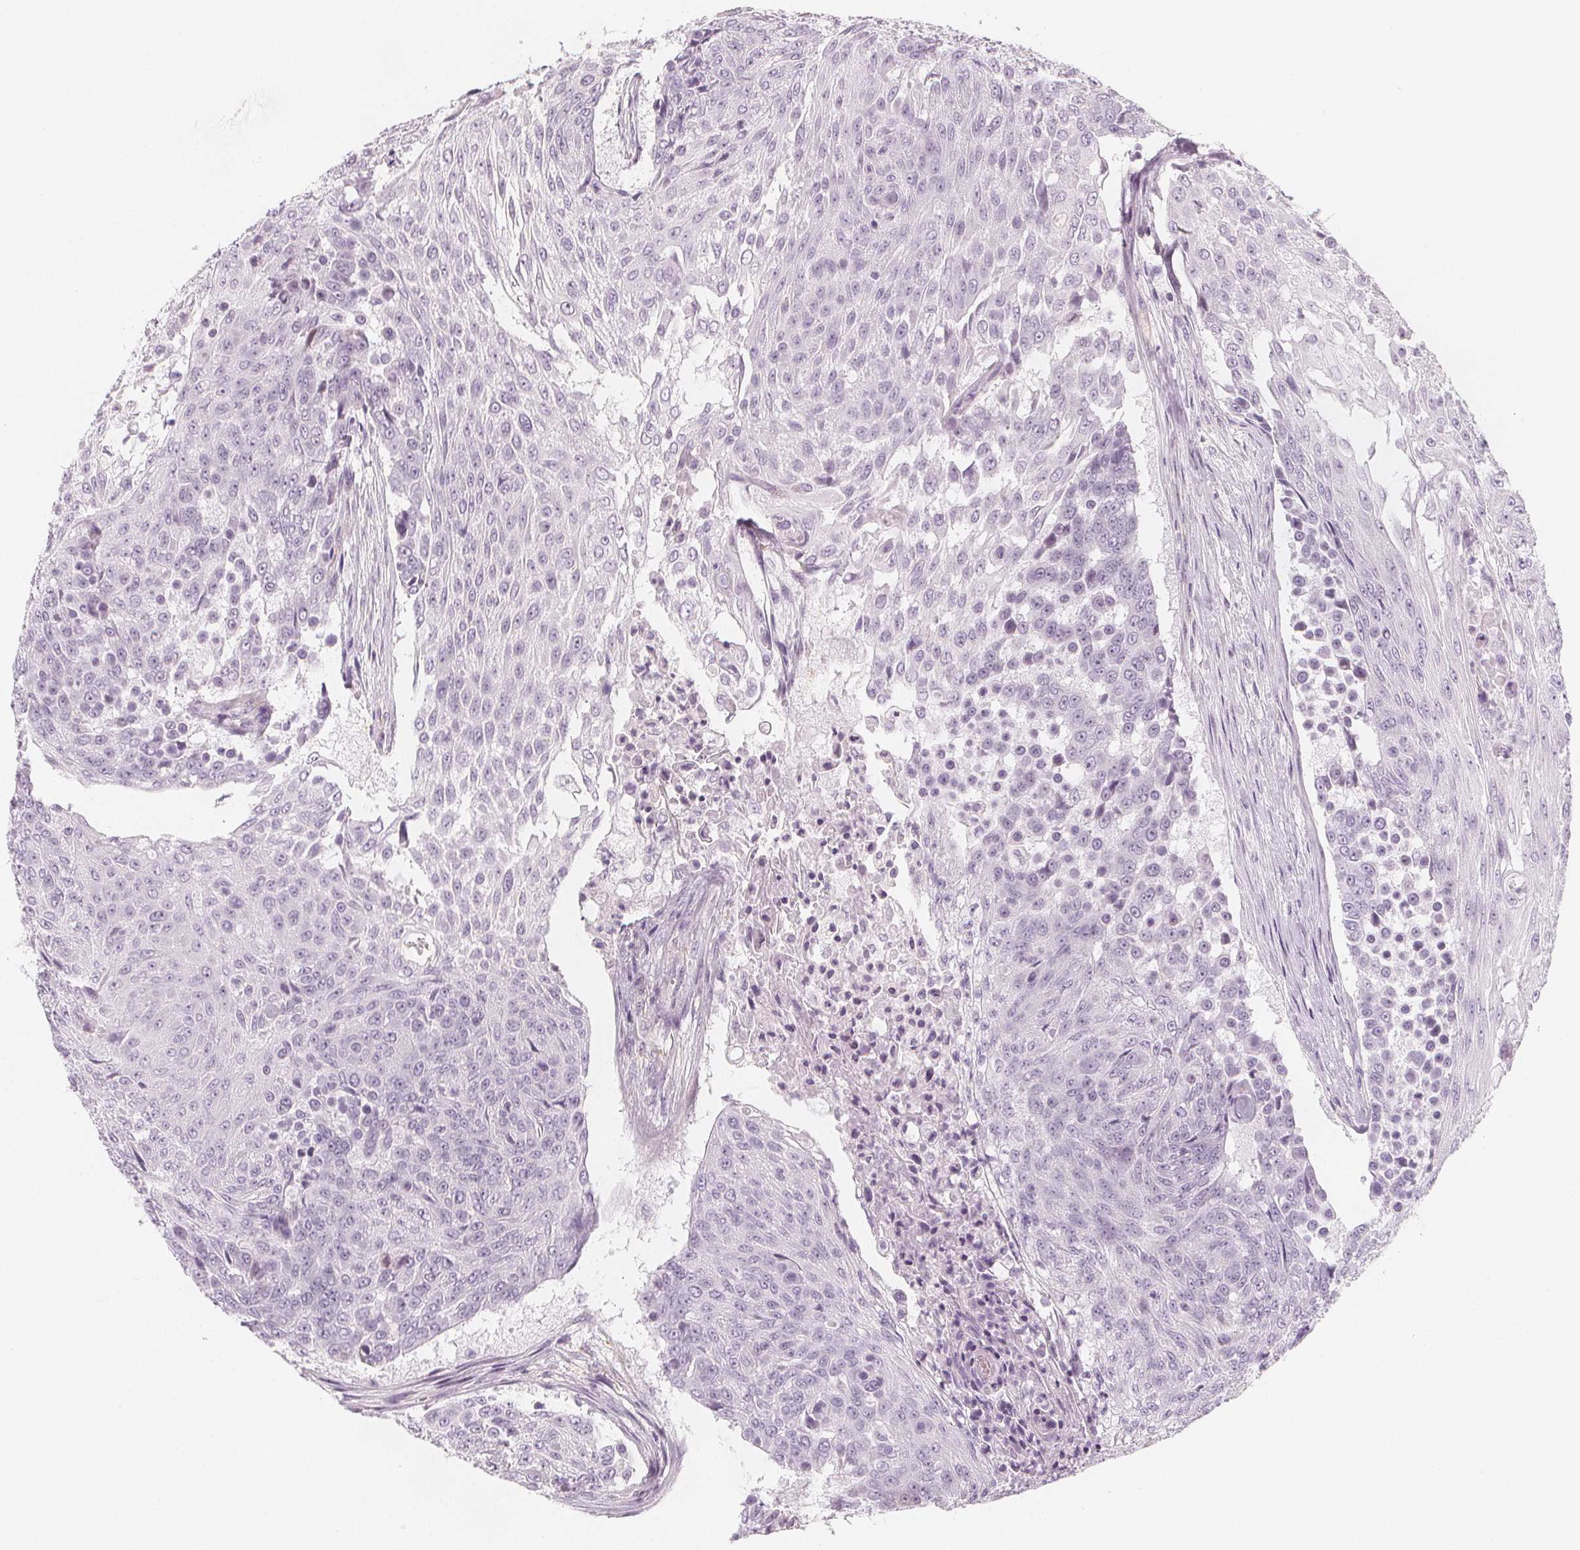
{"staining": {"intensity": "negative", "quantity": "none", "location": "none"}, "tissue": "urothelial cancer", "cell_type": "Tumor cells", "image_type": "cancer", "snomed": [{"axis": "morphology", "description": "Urothelial carcinoma, High grade"}, {"axis": "topography", "description": "Urinary bladder"}], "caption": "A photomicrograph of urothelial cancer stained for a protein reveals no brown staining in tumor cells. (DAB (3,3'-diaminobenzidine) immunohistochemistry (IHC) with hematoxylin counter stain).", "gene": "MAP1A", "patient": {"sex": "female", "age": 63}}